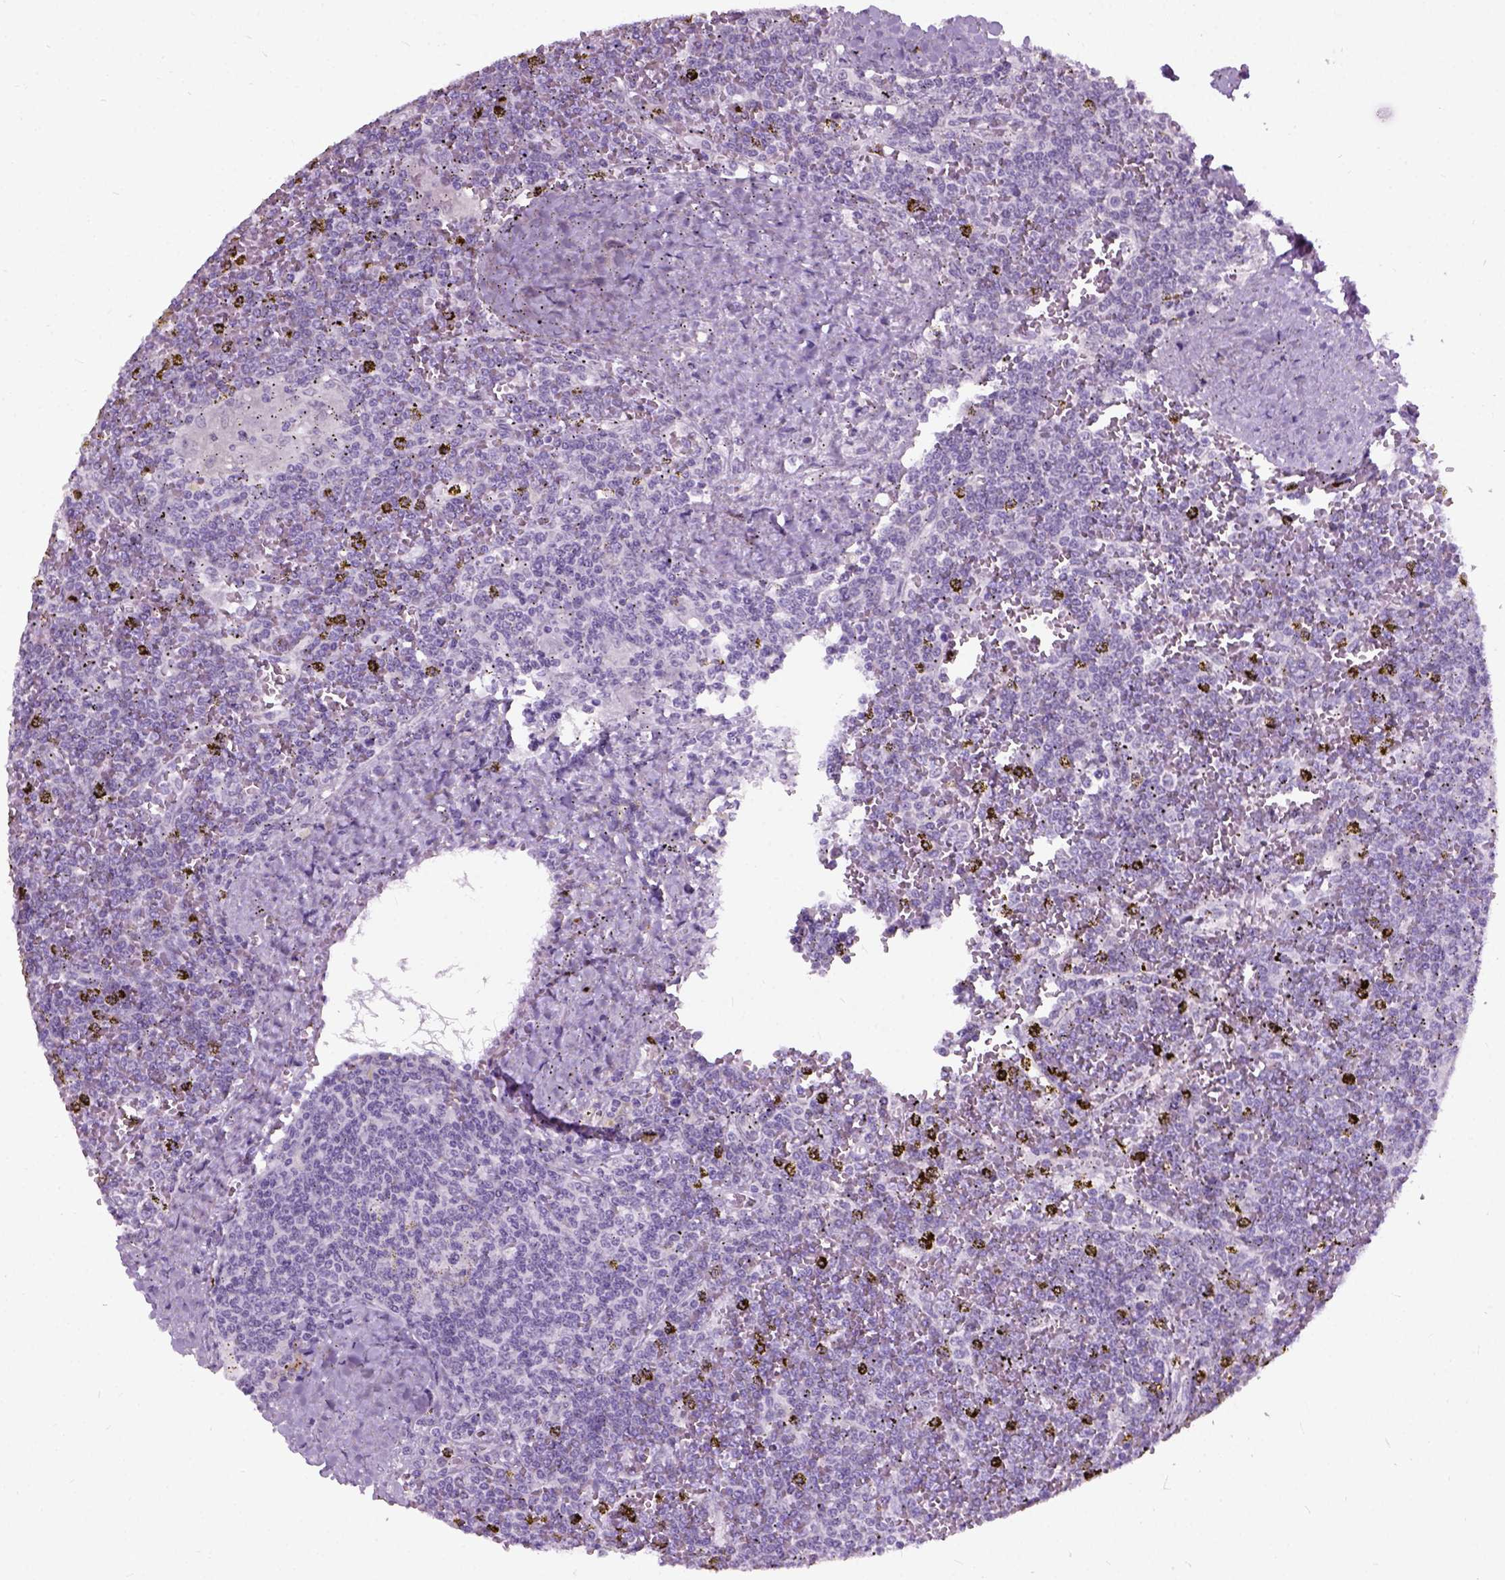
{"staining": {"intensity": "negative", "quantity": "none", "location": "none"}, "tissue": "lymphoma", "cell_type": "Tumor cells", "image_type": "cancer", "snomed": [{"axis": "morphology", "description": "Malignant lymphoma, non-Hodgkin's type, Low grade"}, {"axis": "topography", "description": "Spleen"}], "caption": "The photomicrograph demonstrates no significant staining in tumor cells of low-grade malignant lymphoma, non-Hodgkin's type.", "gene": "AXDND1", "patient": {"sex": "female", "age": 19}}